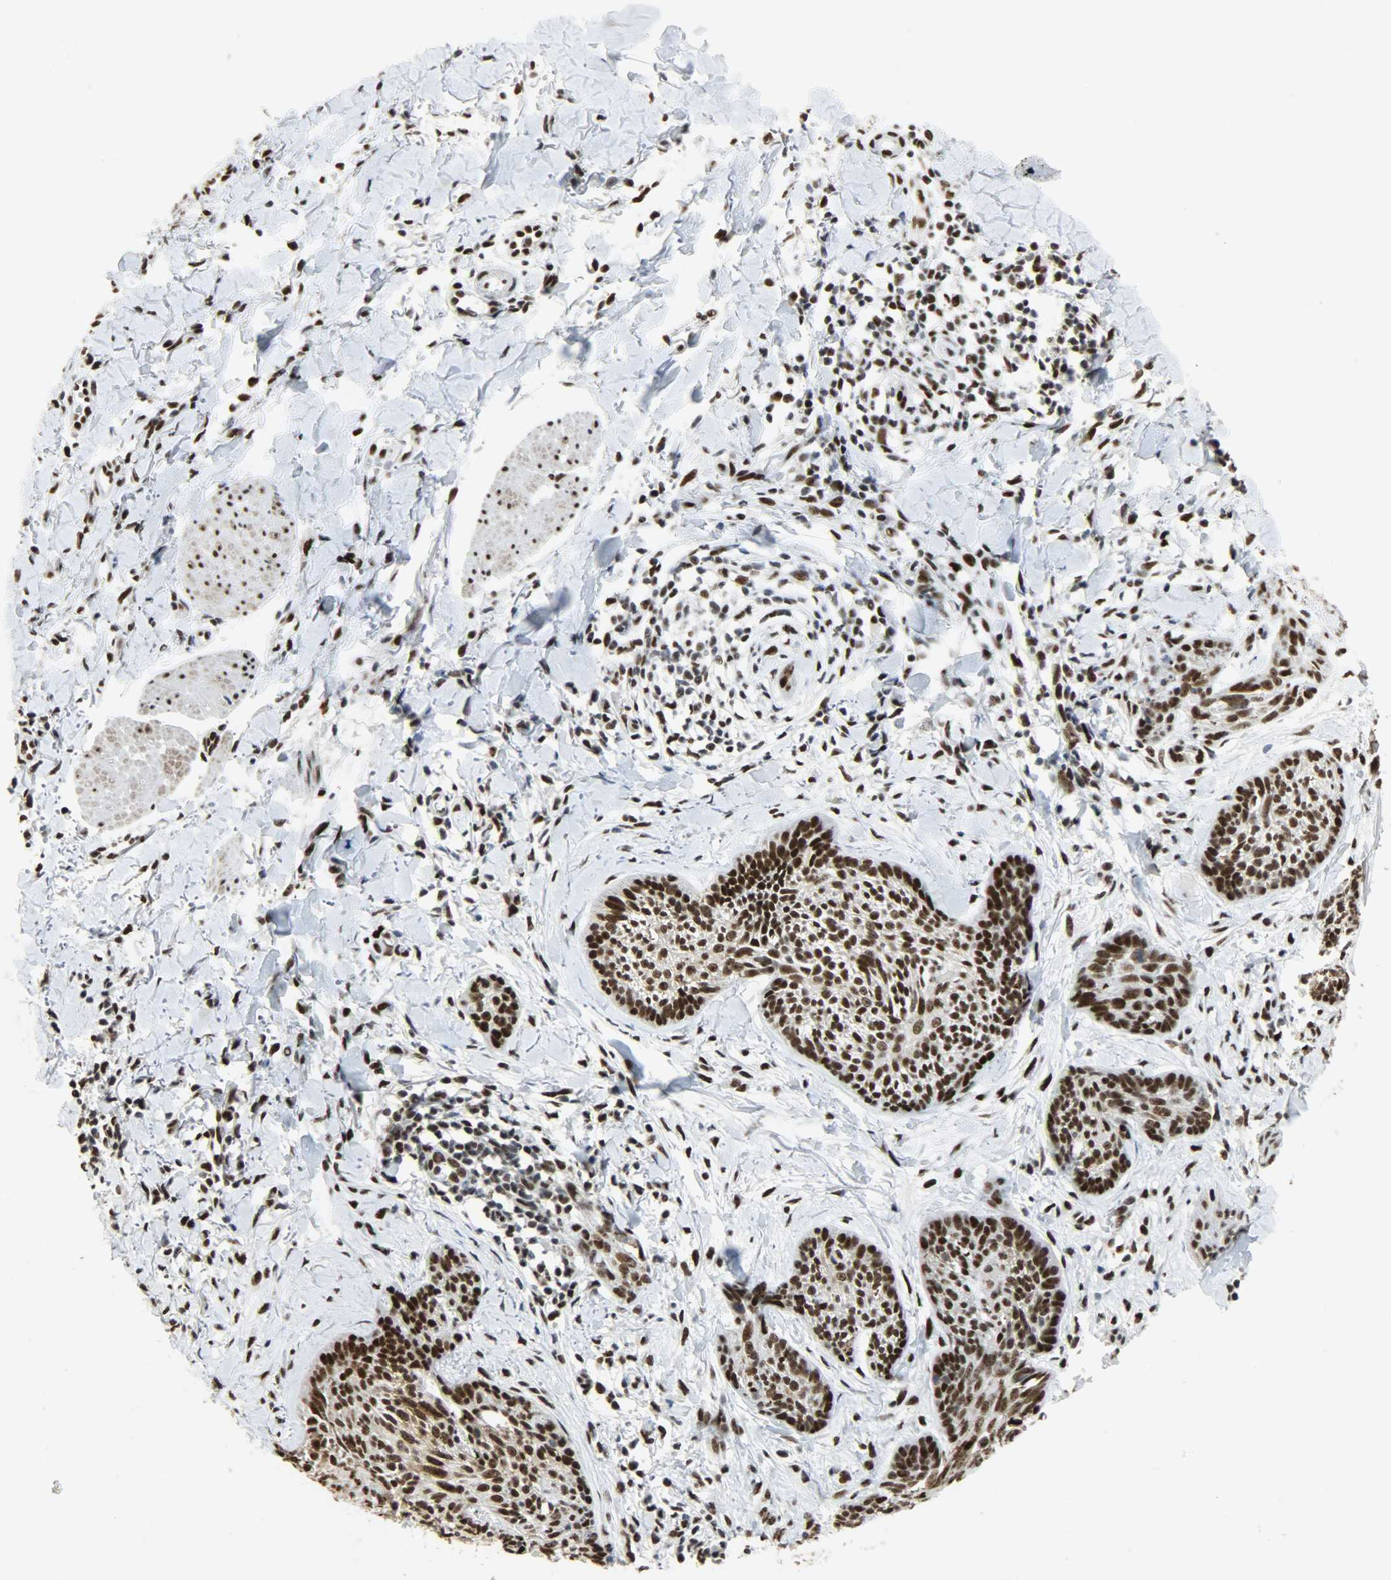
{"staining": {"intensity": "strong", "quantity": ">75%", "location": "nuclear"}, "tissue": "skin cancer", "cell_type": "Tumor cells", "image_type": "cancer", "snomed": [{"axis": "morphology", "description": "Normal tissue, NOS"}, {"axis": "morphology", "description": "Basal cell carcinoma"}, {"axis": "topography", "description": "Skin"}], "caption": "Skin cancer stained for a protein displays strong nuclear positivity in tumor cells. (Brightfield microscopy of DAB IHC at high magnification).", "gene": "SSB", "patient": {"sex": "male", "age": 71}}